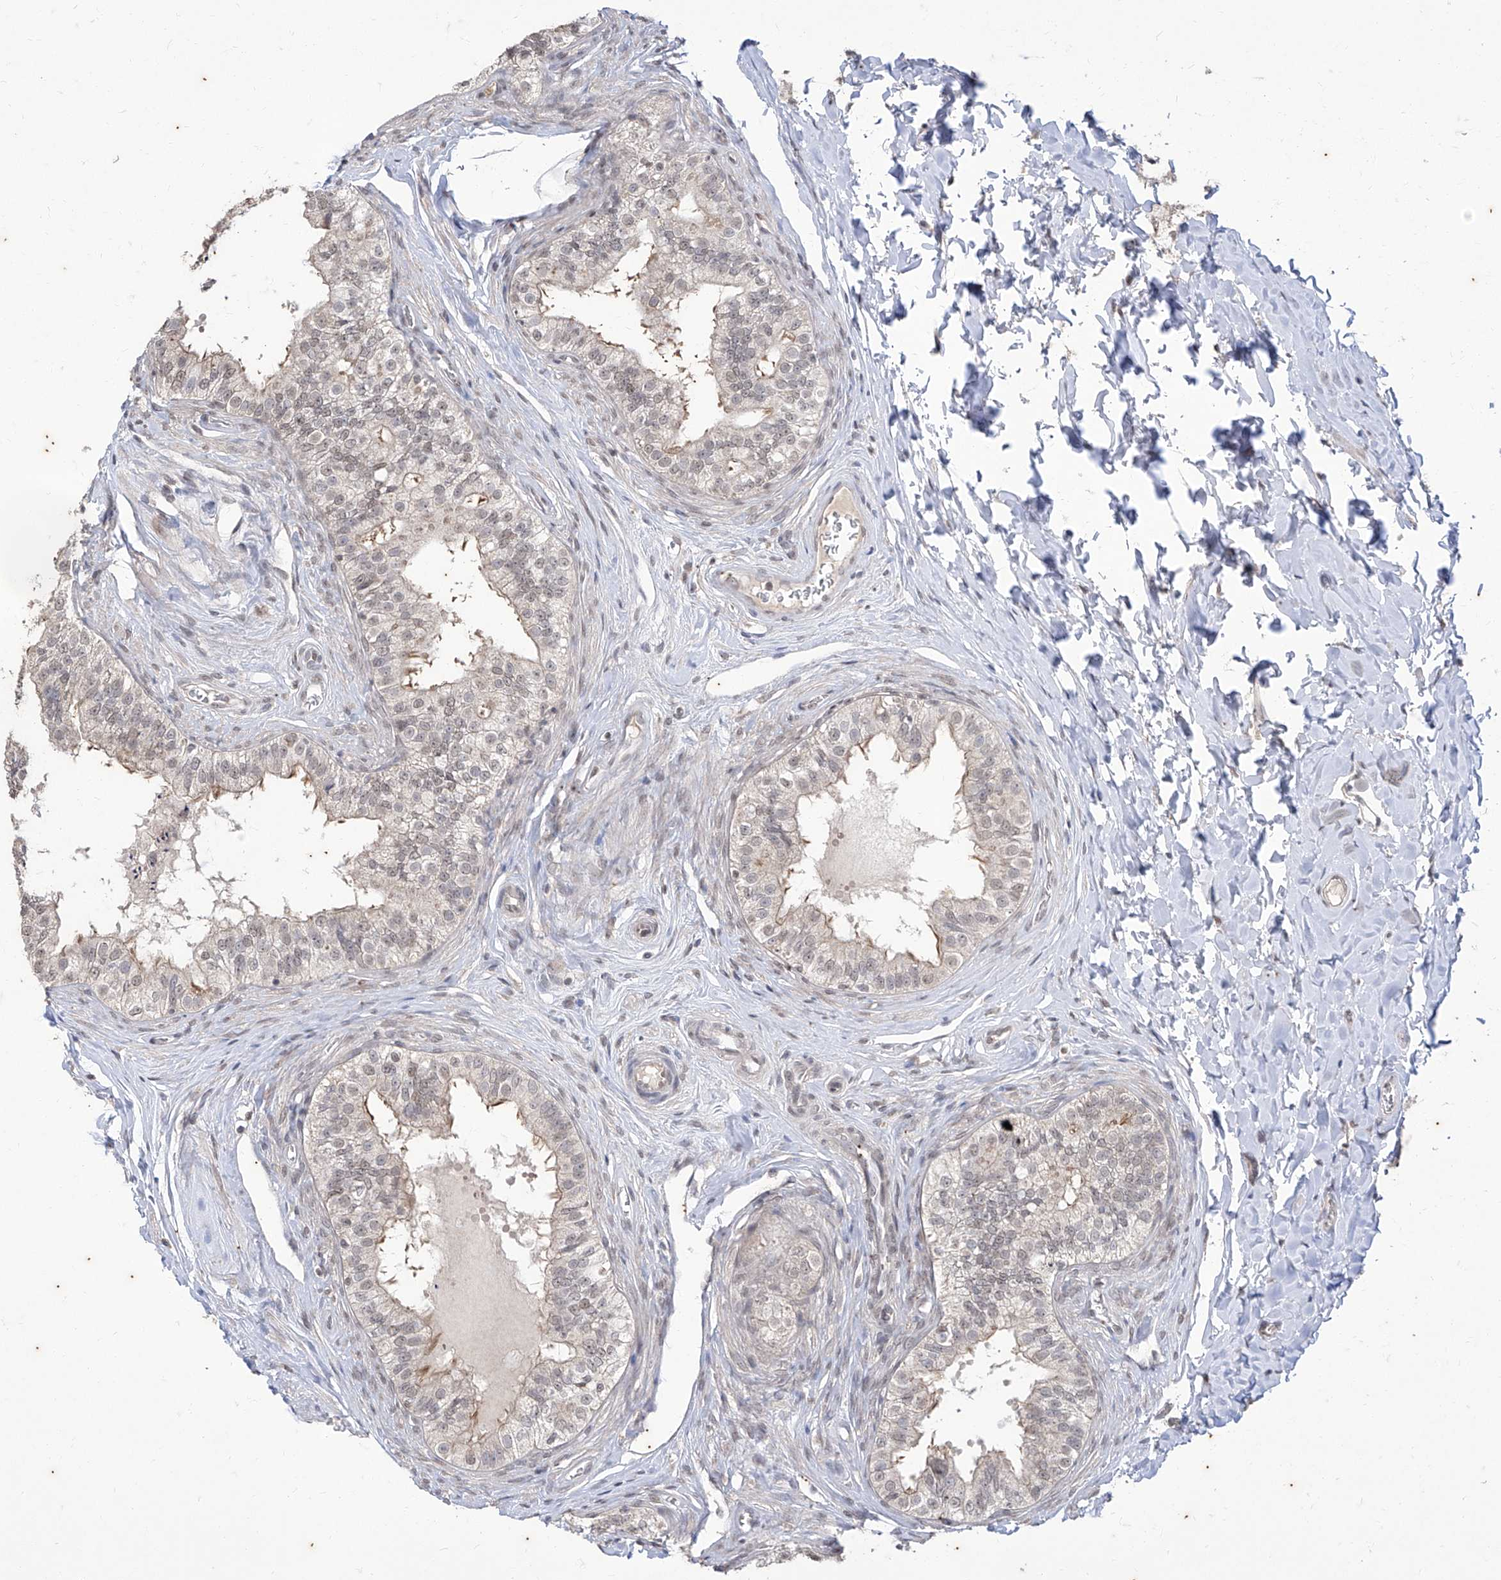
{"staining": {"intensity": "weak", "quantity": "25%-75%", "location": "nuclear"}, "tissue": "epididymis", "cell_type": "Glandular cells", "image_type": "normal", "snomed": [{"axis": "morphology", "description": "Normal tissue, NOS"}, {"axis": "topography", "description": "Epididymis"}], "caption": "Protein positivity by IHC exhibits weak nuclear positivity in about 25%-75% of glandular cells in normal epididymis.", "gene": "PHF20L1", "patient": {"sex": "male", "age": 29}}